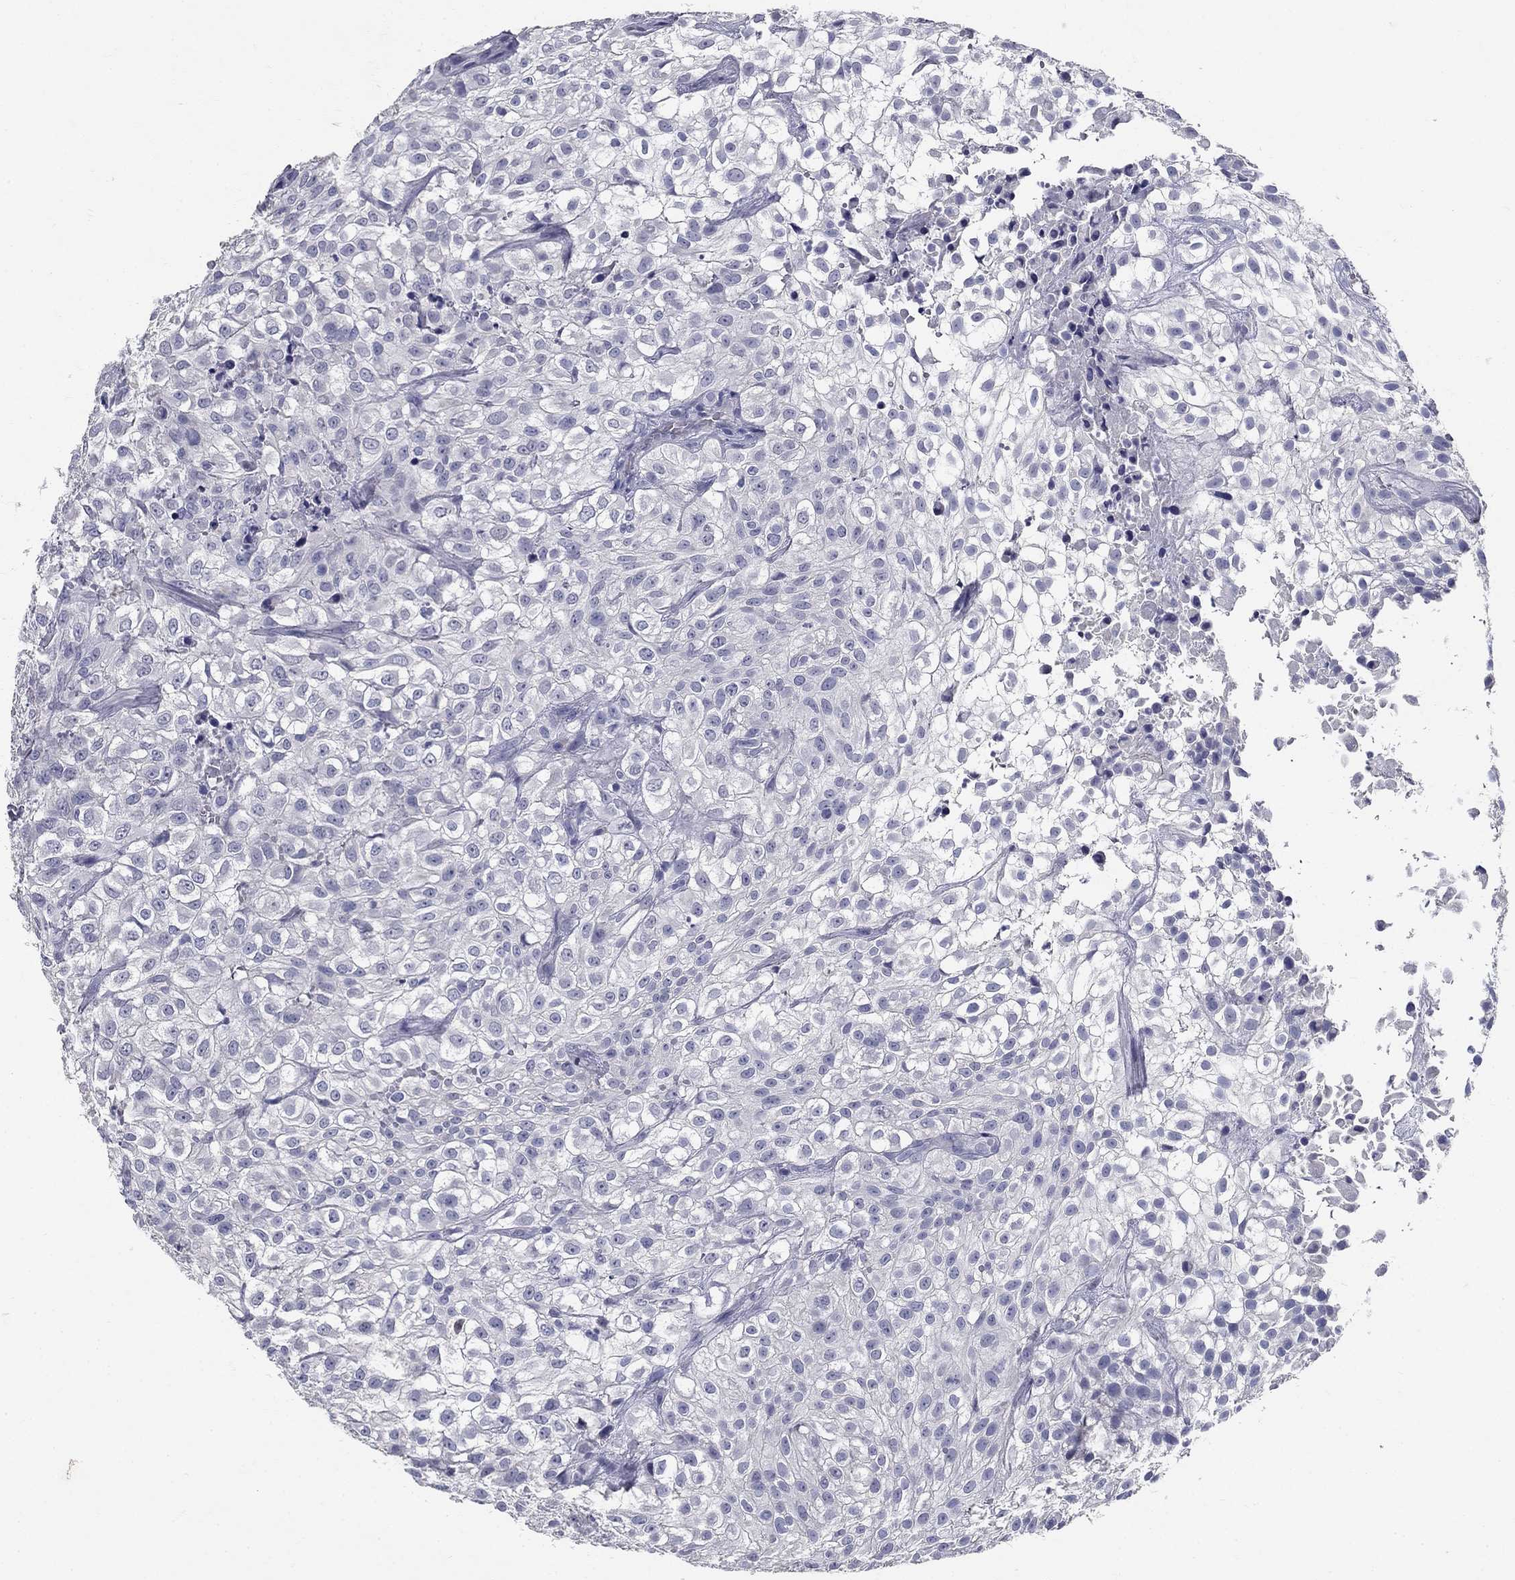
{"staining": {"intensity": "negative", "quantity": "none", "location": "none"}, "tissue": "urothelial cancer", "cell_type": "Tumor cells", "image_type": "cancer", "snomed": [{"axis": "morphology", "description": "Urothelial carcinoma, High grade"}, {"axis": "topography", "description": "Urinary bladder"}], "caption": "Protein analysis of urothelial cancer shows no significant expression in tumor cells. (Brightfield microscopy of DAB immunohistochemistry (IHC) at high magnification).", "gene": "POMC", "patient": {"sex": "male", "age": 56}}